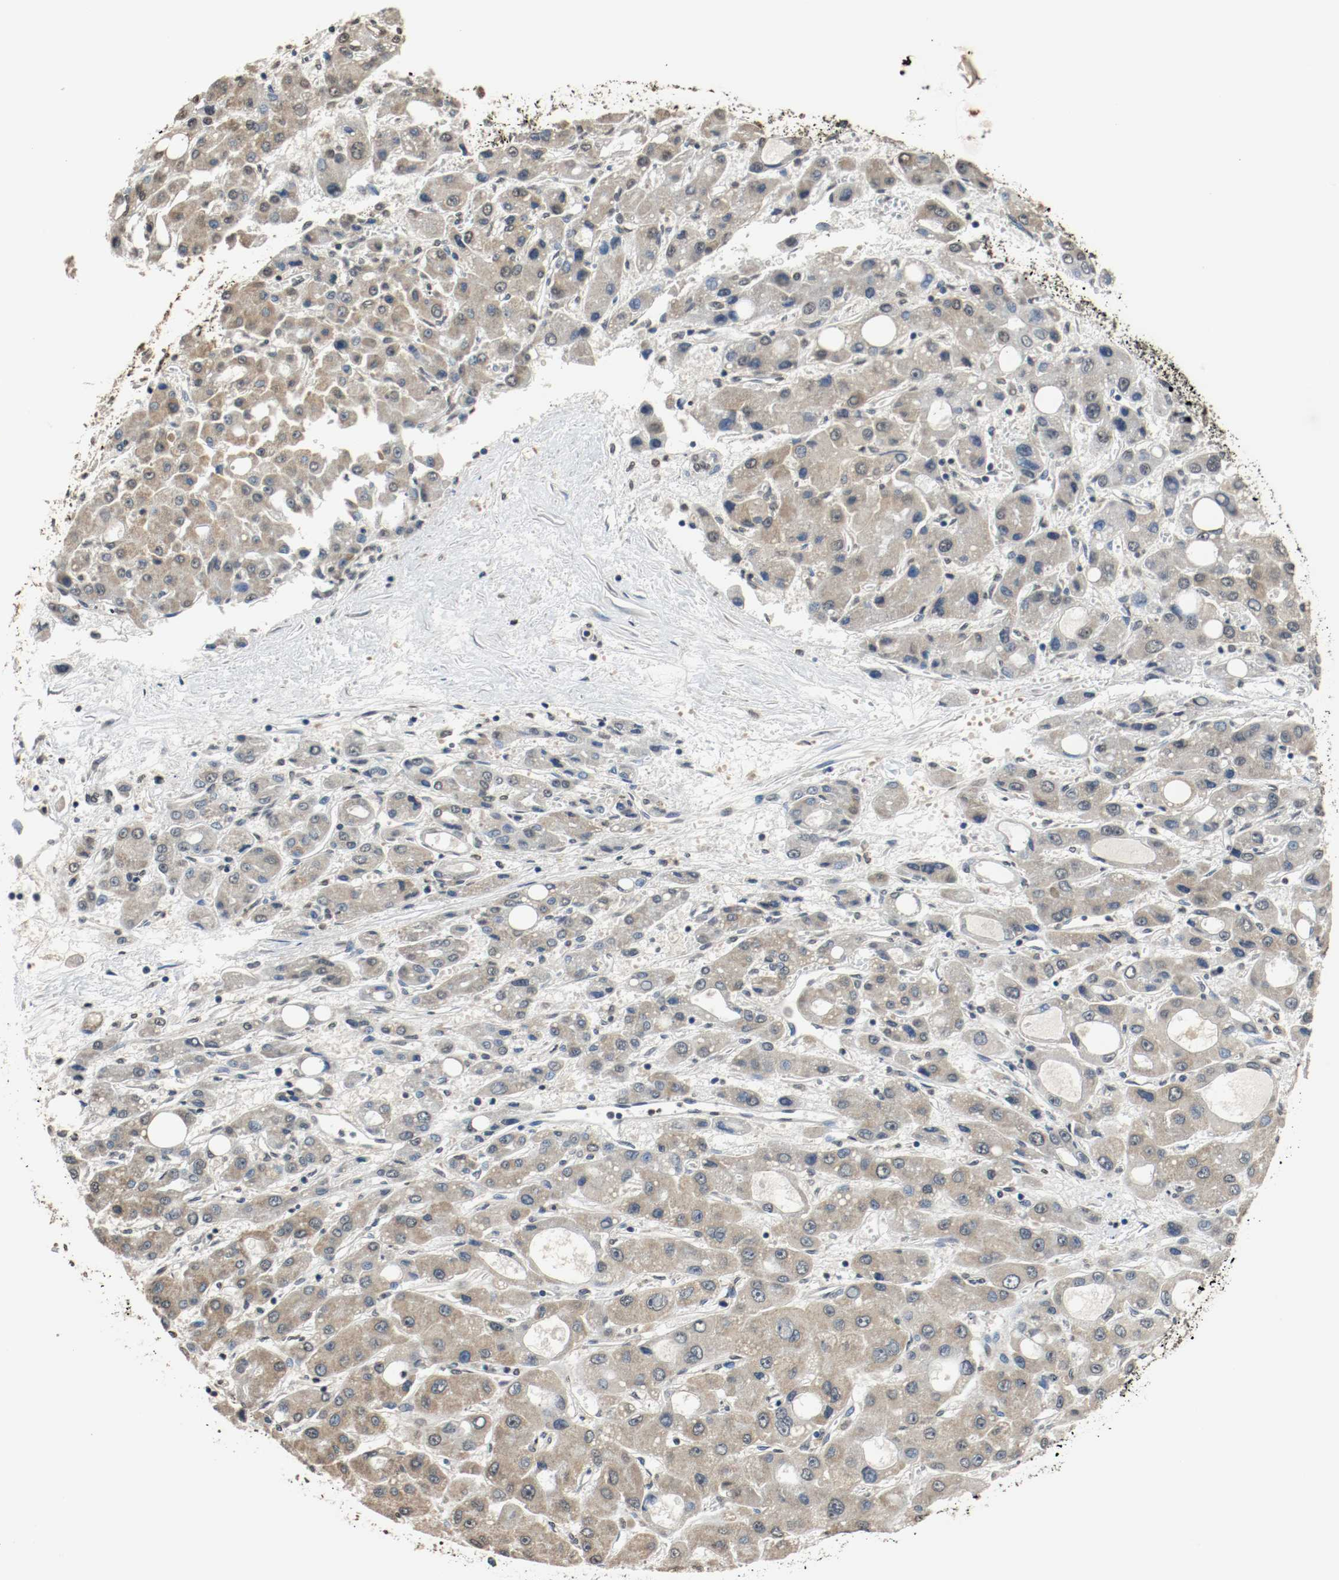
{"staining": {"intensity": "weak", "quantity": ">75%", "location": "cytoplasmic/membranous"}, "tissue": "liver cancer", "cell_type": "Tumor cells", "image_type": "cancer", "snomed": [{"axis": "morphology", "description": "Carcinoma, Hepatocellular, NOS"}, {"axis": "topography", "description": "Liver"}], "caption": "Protein analysis of liver cancer tissue exhibits weak cytoplasmic/membranous positivity in about >75% of tumor cells. Using DAB (brown) and hematoxylin (blue) stains, captured at high magnification using brightfield microscopy.", "gene": "RTN4", "patient": {"sex": "male", "age": 55}}